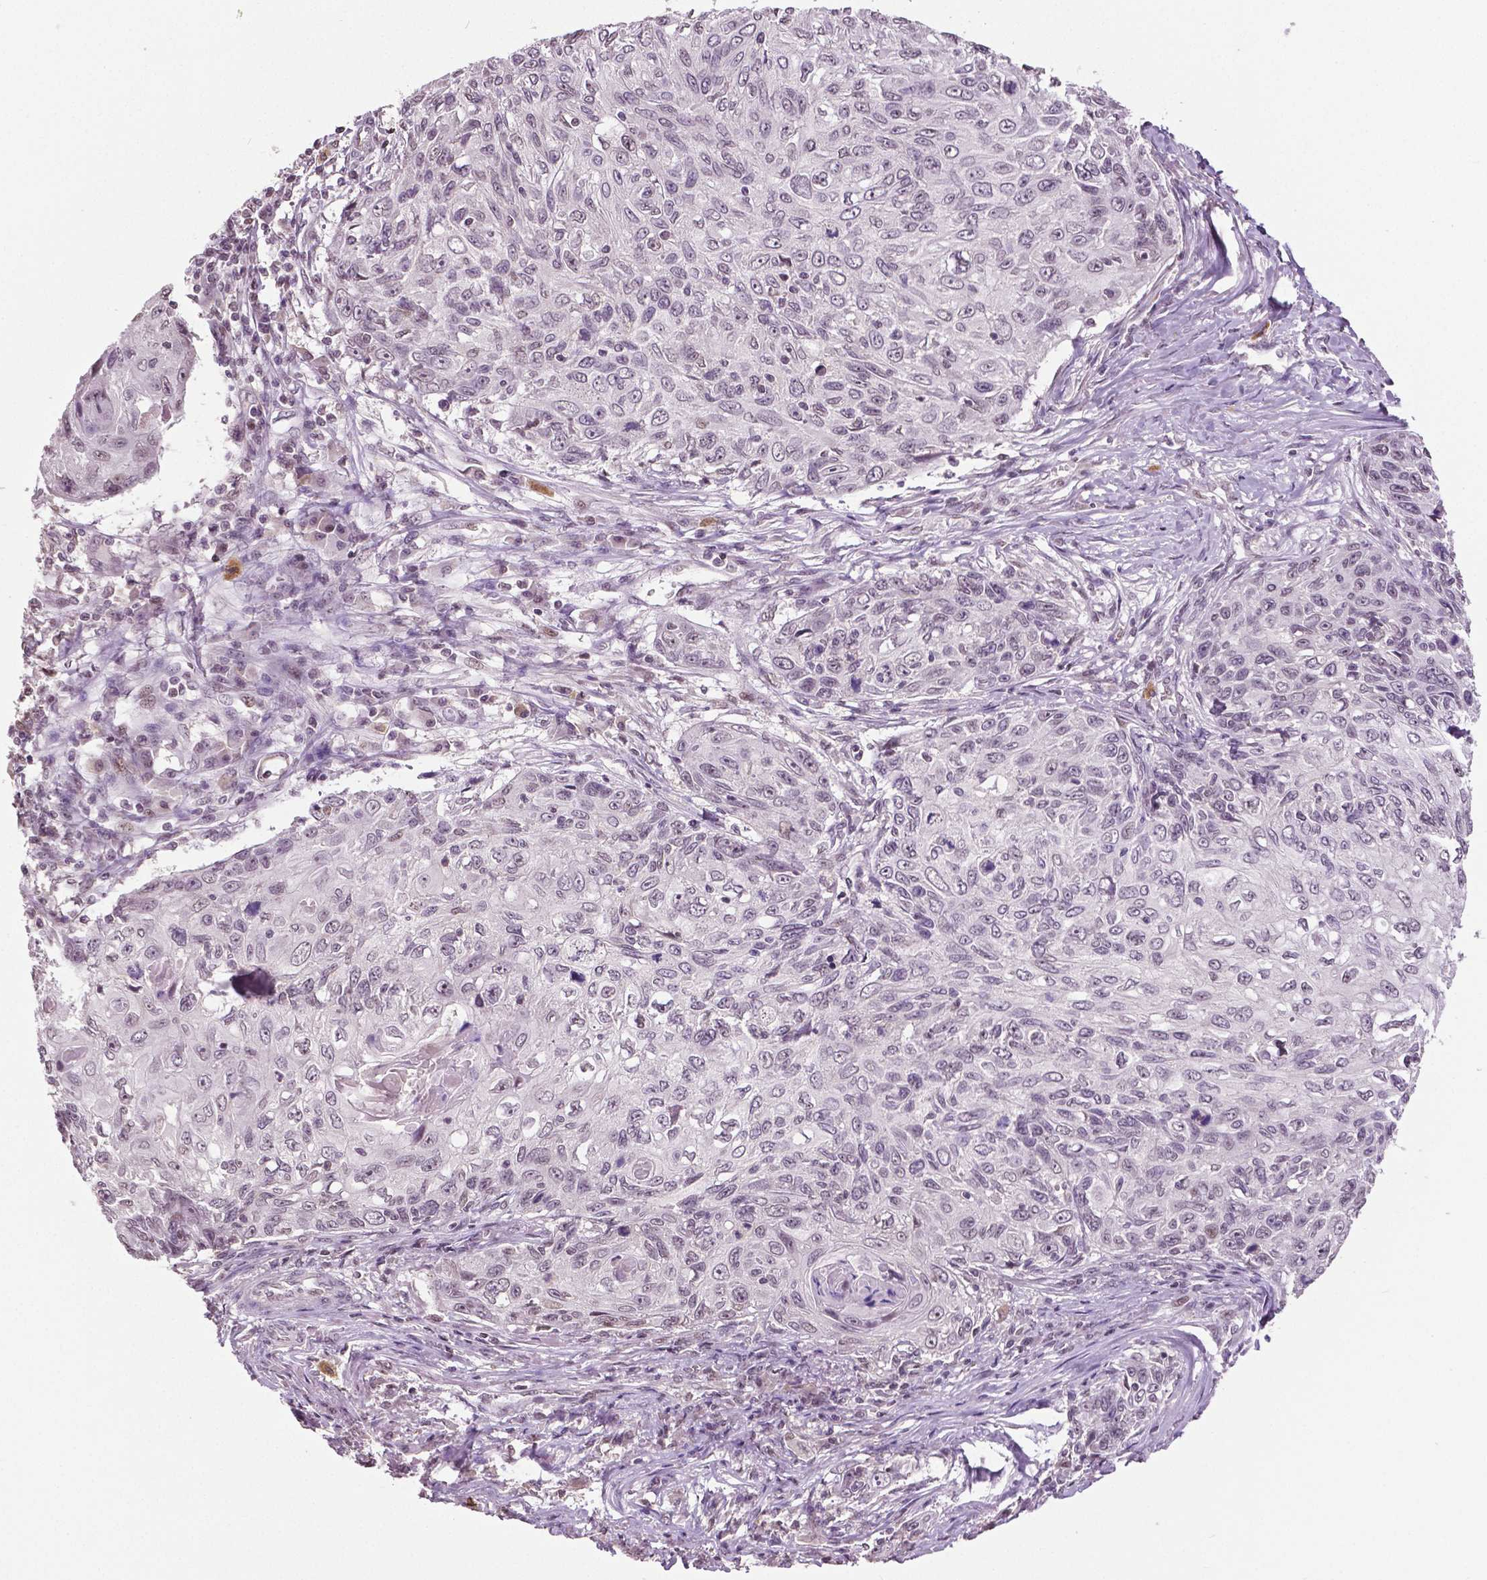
{"staining": {"intensity": "weak", "quantity": "<25%", "location": "nuclear"}, "tissue": "skin cancer", "cell_type": "Tumor cells", "image_type": "cancer", "snomed": [{"axis": "morphology", "description": "Squamous cell carcinoma, NOS"}, {"axis": "topography", "description": "Skin"}], "caption": "Protein analysis of squamous cell carcinoma (skin) reveals no significant positivity in tumor cells.", "gene": "DLX5", "patient": {"sex": "male", "age": 92}}